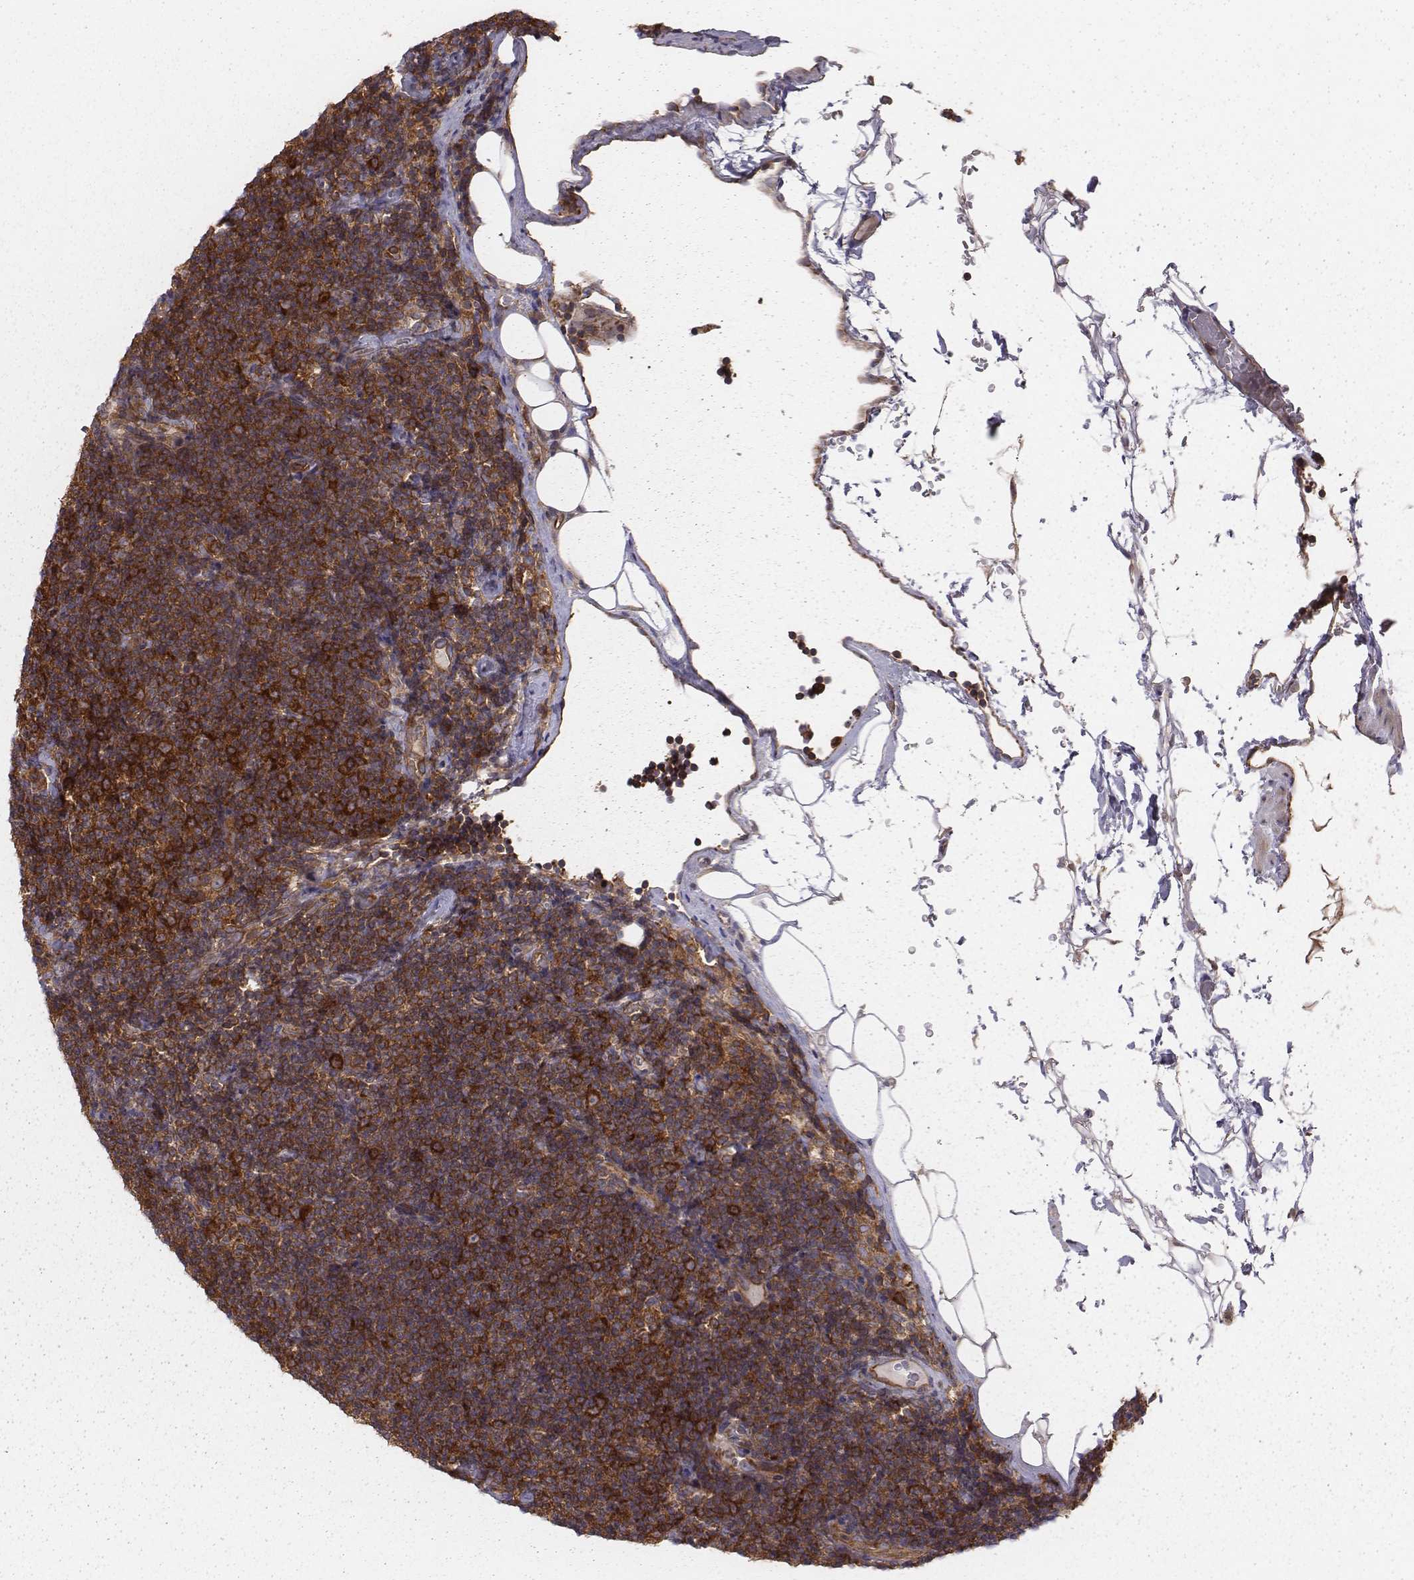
{"staining": {"intensity": "strong", "quantity": ">75%", "location": "cytoplasmic/membranous"}, "tissue": "lymphoma", "cell_type": "Tumor cells", "image_type": "cancer", "snomed": [{"axis": "morphology", "description": "Malignant lymphoma, non-Hodgkin's type, Low grade"}, {"axis": "topography", "description": "Lymph node"}], "caption": "Tumor cells exhibit high levels of strong cytoplasmic/membranous positivity in approximately >75% of cells in human lymphoma. (IHC, brightfield microscopy, high magnification).", "gene": "CAD", "patient": {"sex": "male", "age": 81}}